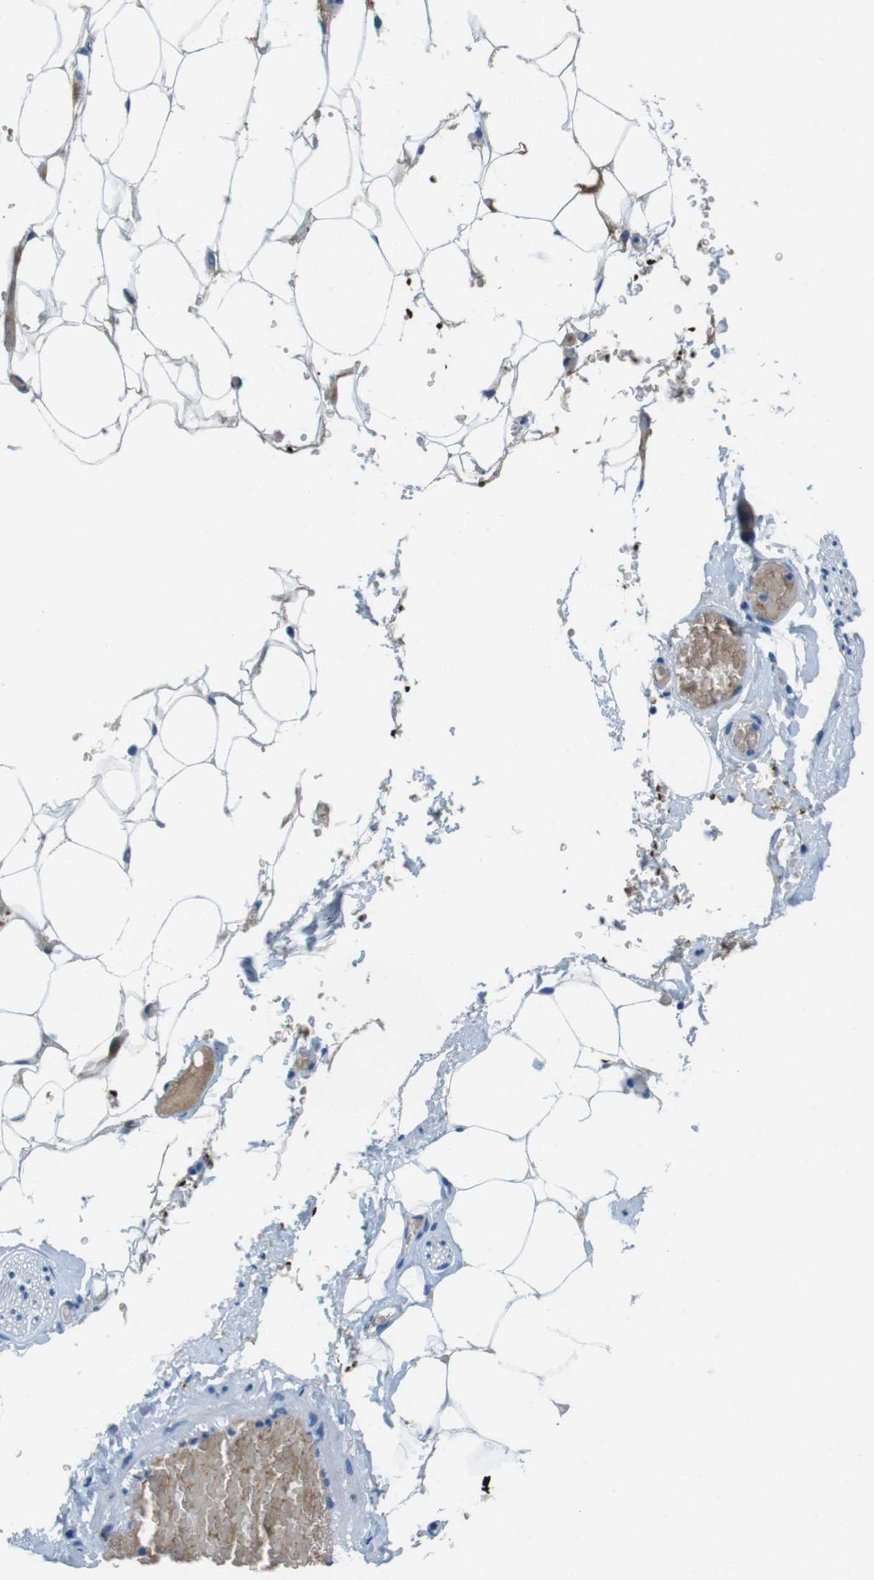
{"staining": {"intensity": "negative", "quantity": "none", "location": "none"}, "tissue": "adipose tissue", "cell_type": "Adipocytes", "image_type": "normal", "snomed": [{"axis": "morphology", "description": "Normal tissue, NOS"}, {"axis": "topography", "description": "Peripheral nerve tissue"}], "caption": "There is no significant staining in adipocytes of adipose tissue.", "gene": "TFAP2C", "patient": {"sex": "male", "age": 70}}